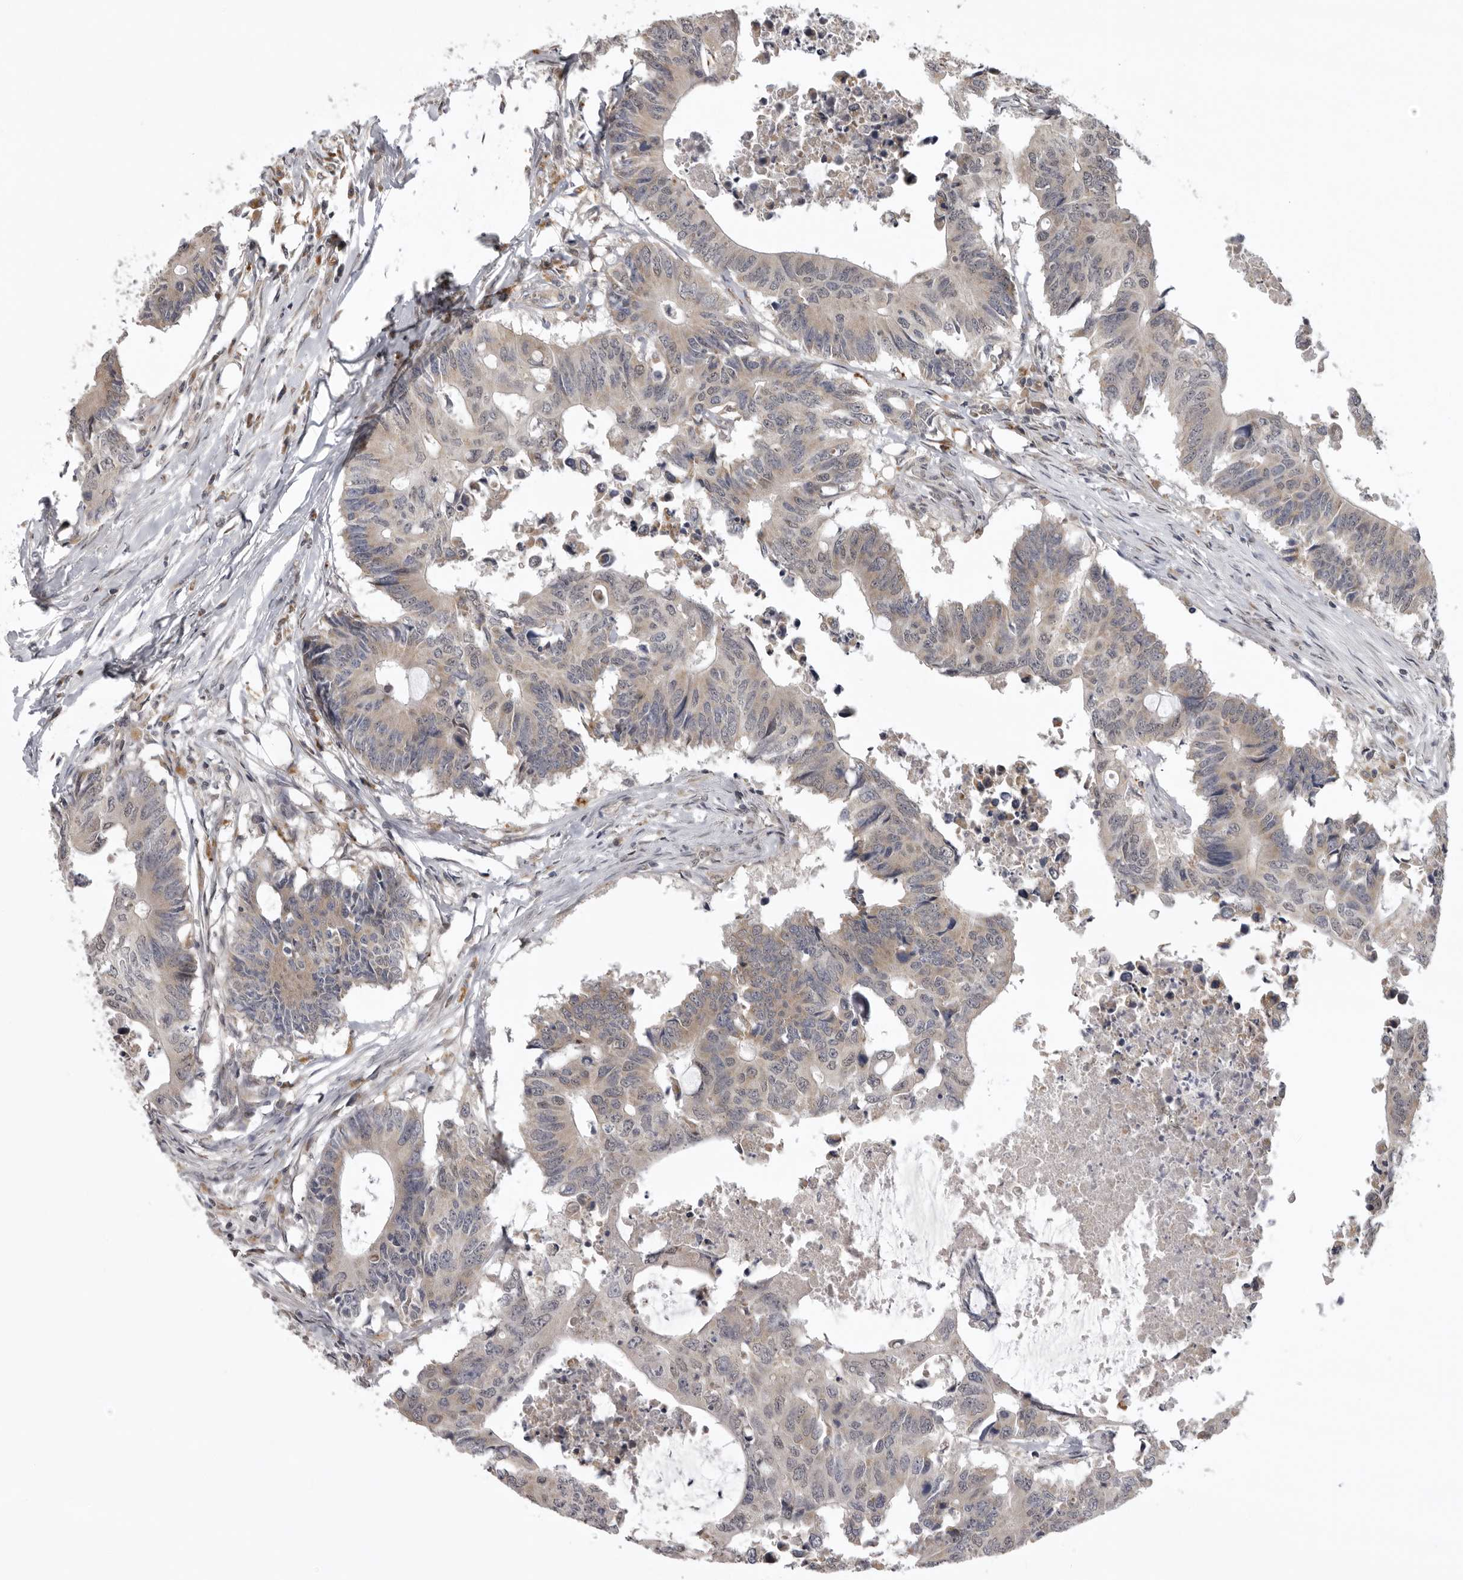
{"staining": {"intensity": "weak", "quantity": "<25%", "location": "cytoplasmic/membranous"}, "tissue": "colorectal cancer", "cell_type": "Tumor cells", "image_type": "cancer", "snomed": [{"axis": "morphology", "description": "Adenocarcinoma, NOS"}, {"axis": "topography", "description": "Colon"}], "caption": "There is no significant staining in tumor cells of colorectal adenocarcinoma.", "gene": "C1orf109", "patient": {"sex": "male", "age": 71}}